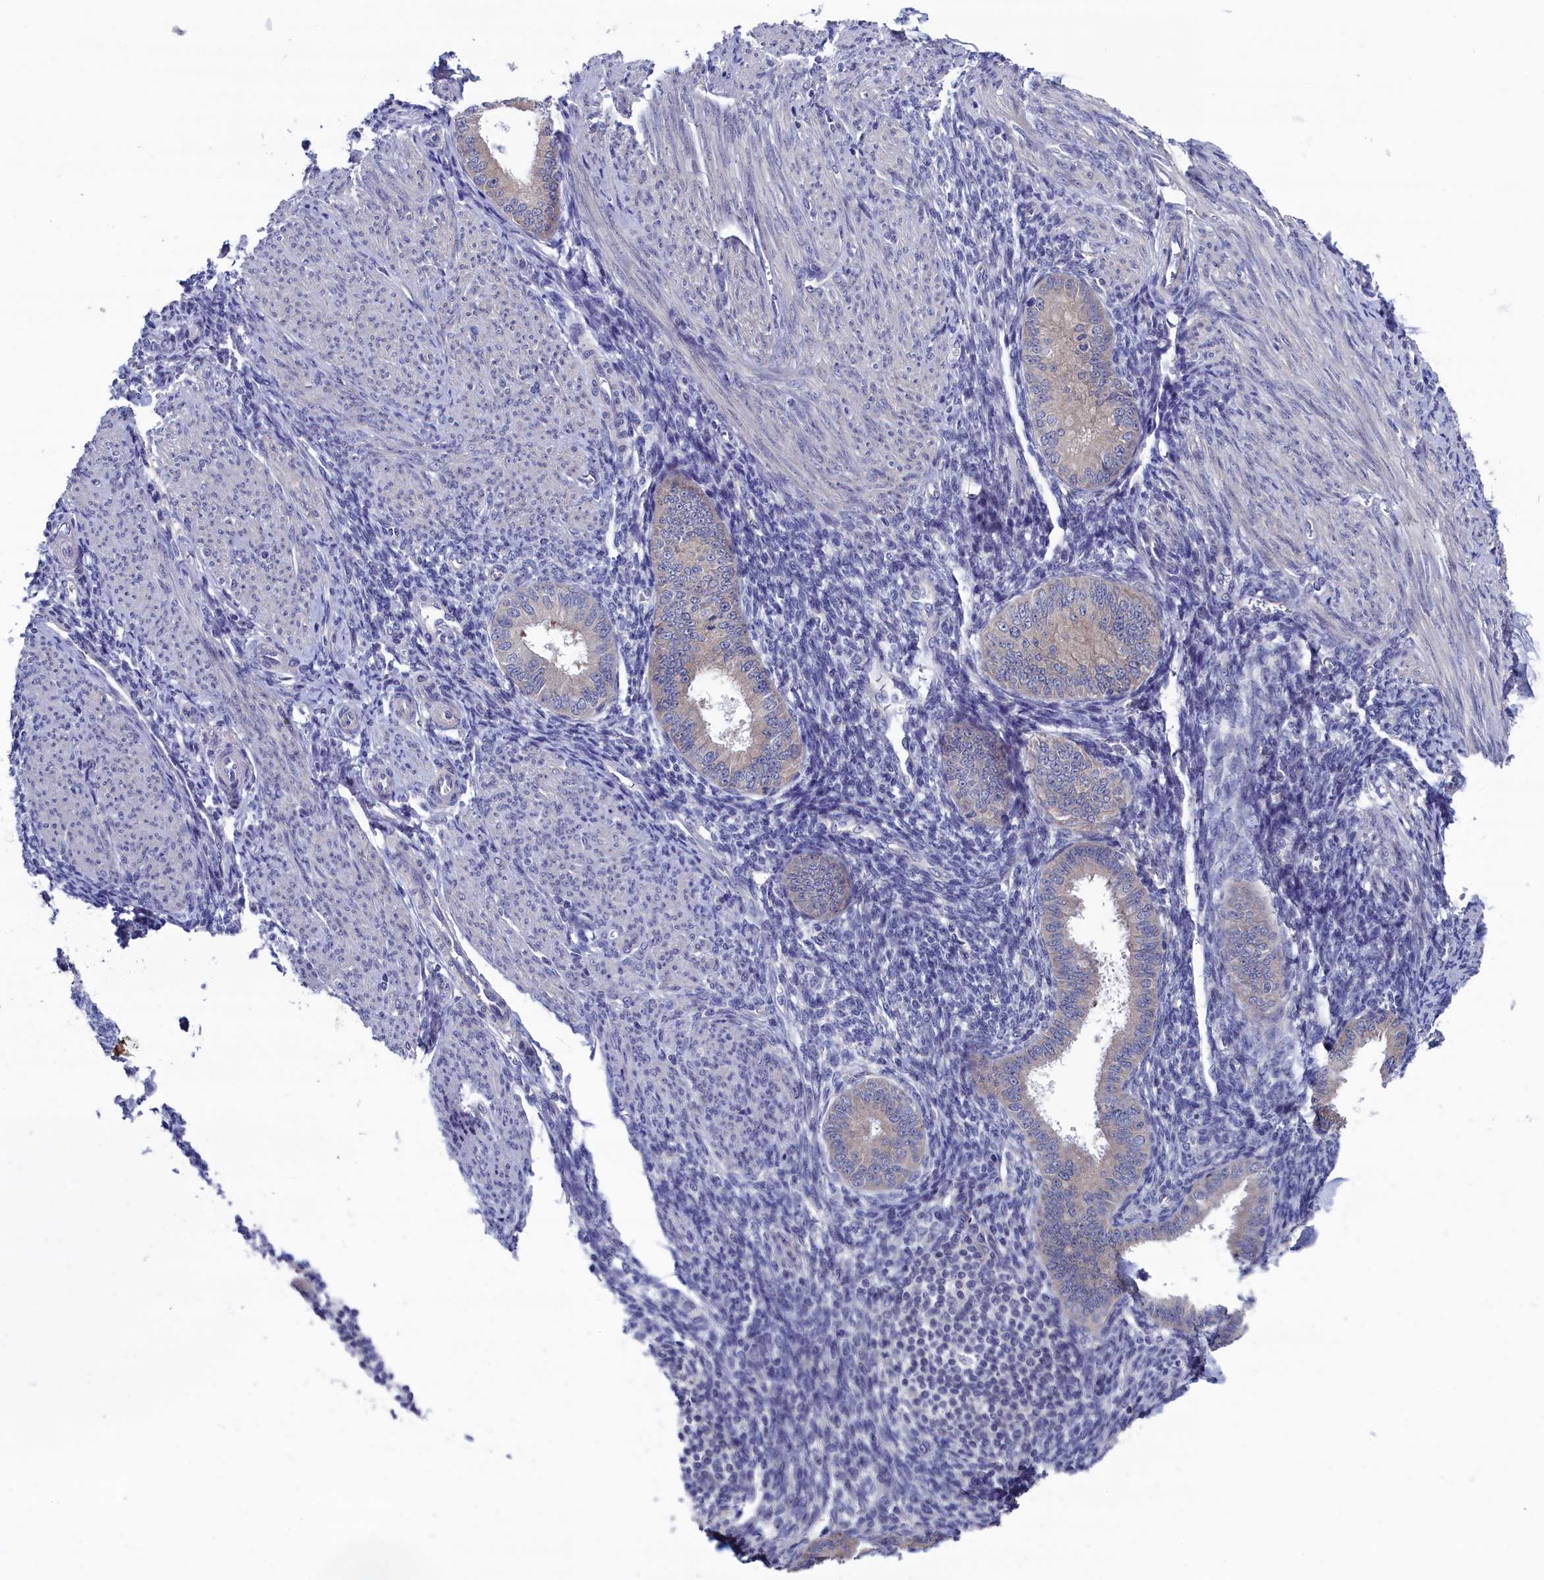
{"staining": {"intensity": "negative", "quantity": "none", "location": "none"}, "tissue": "endometrium", "cell_type": "Cells in endometrial stroma", "image_type": "normal", "snomed": [{"axis": "morphology", "description": "Normal tissue, NOS"}, {"axis": "topography", "description": "Uterus"}, {"axis": "topography", "description": "Endometrium"}], "caption": "An image of endometrium stained for a protein reveals no brown staining in cells in endometrial stroma. (Brightfield microscopy of DAB (3,3'-diaminobenzidine) IHC at high magnification).", "gene": "SPATA13", "patient": {"sex": "female", "age": 48}}